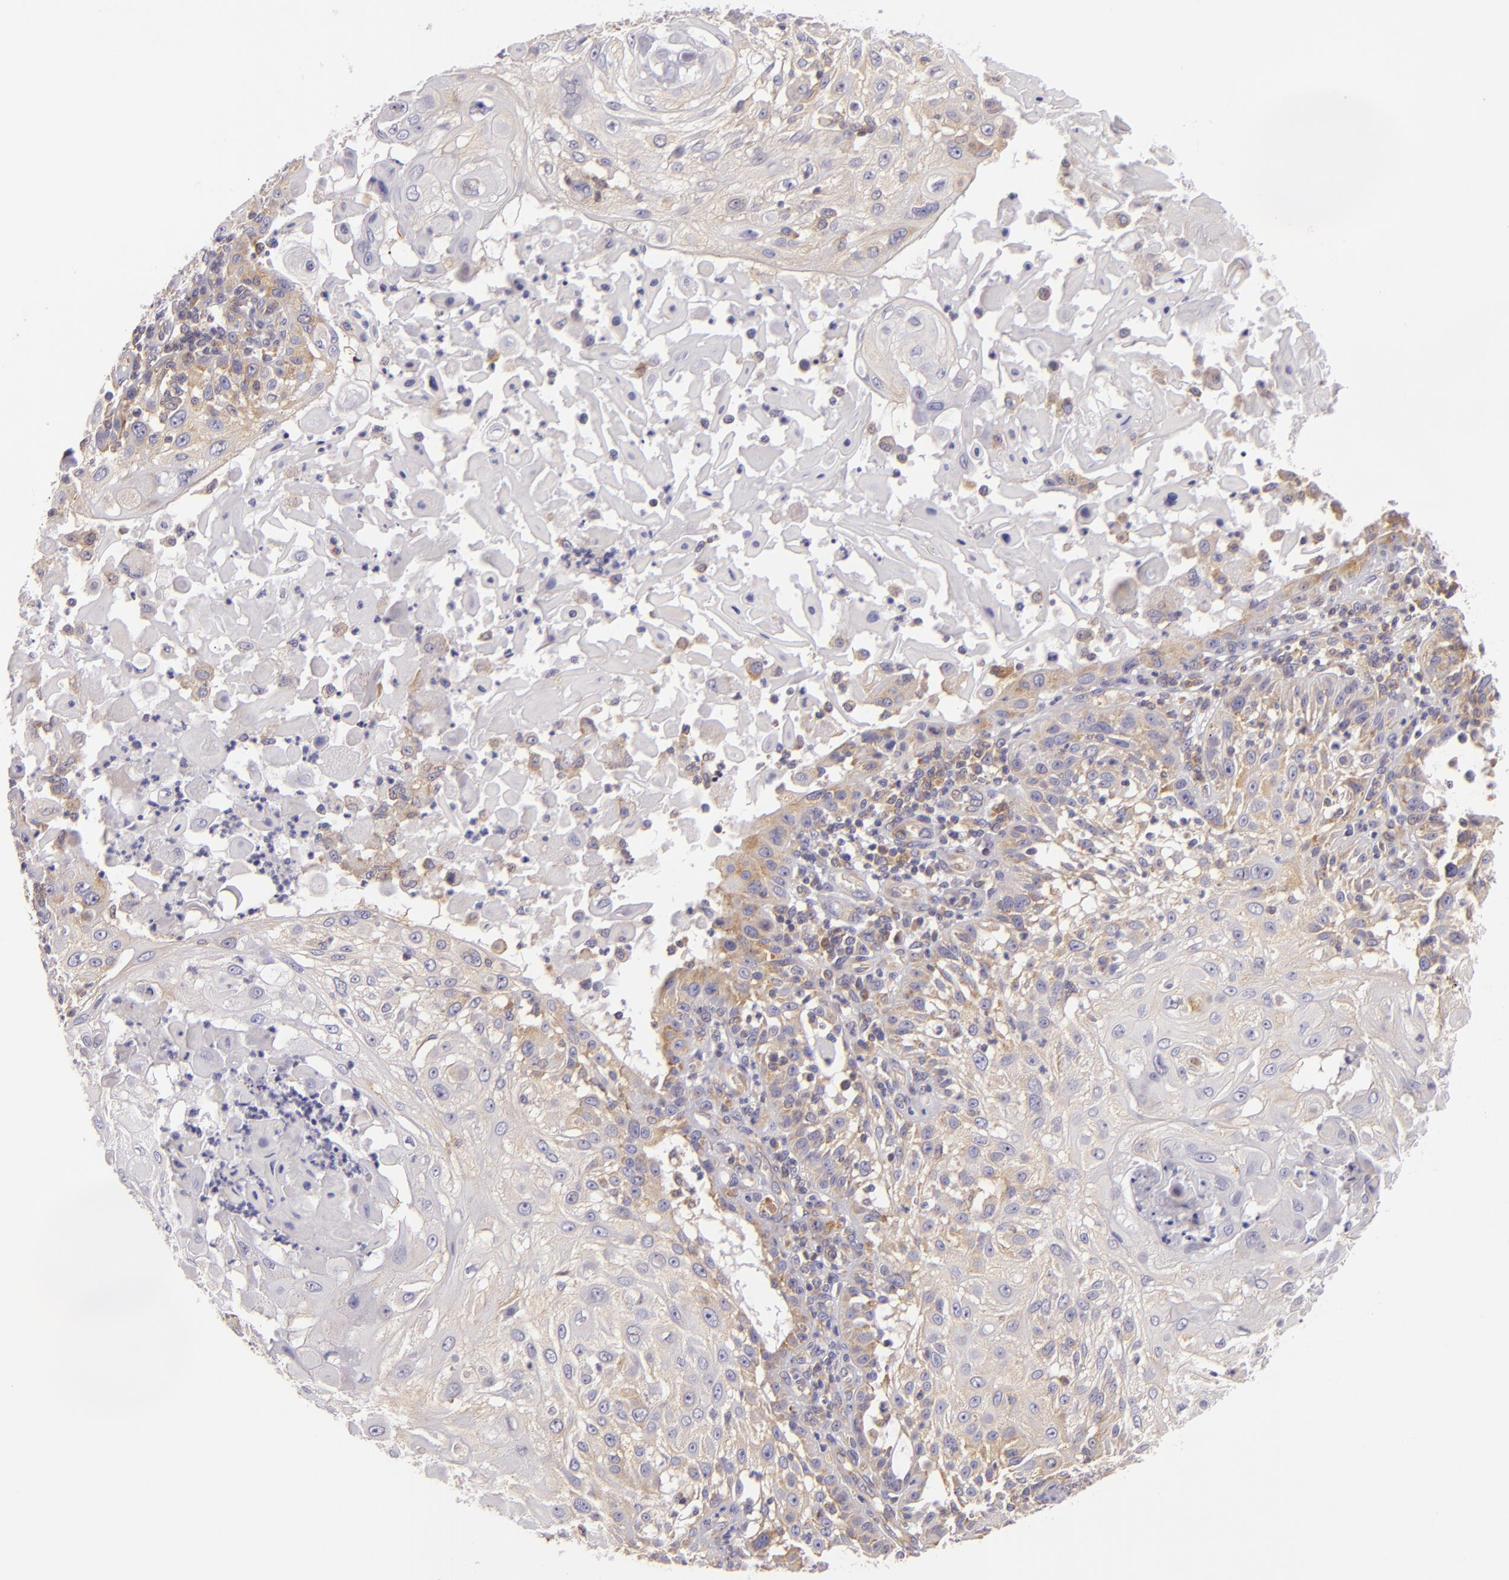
{"staining": {"intensity": "weak", "quantity": "<25%", "location": "cytoplasmic/membranous"}, "tissue": "skin cancer", "cell_type": "Tumor cells", "image_type": "cancer", "snomed": [{"axis": "morphology", "description": "Squamous cell carcinoma, NOS"}, {"axis": "topography", "description": "Skin"}], "caption": "Immunohistochemistry of squamous cell carcinoma (skin) displays no positivity in tumor cells.", "gene": "UPF3B", "patient": {"sex": "female", "age": 89}}